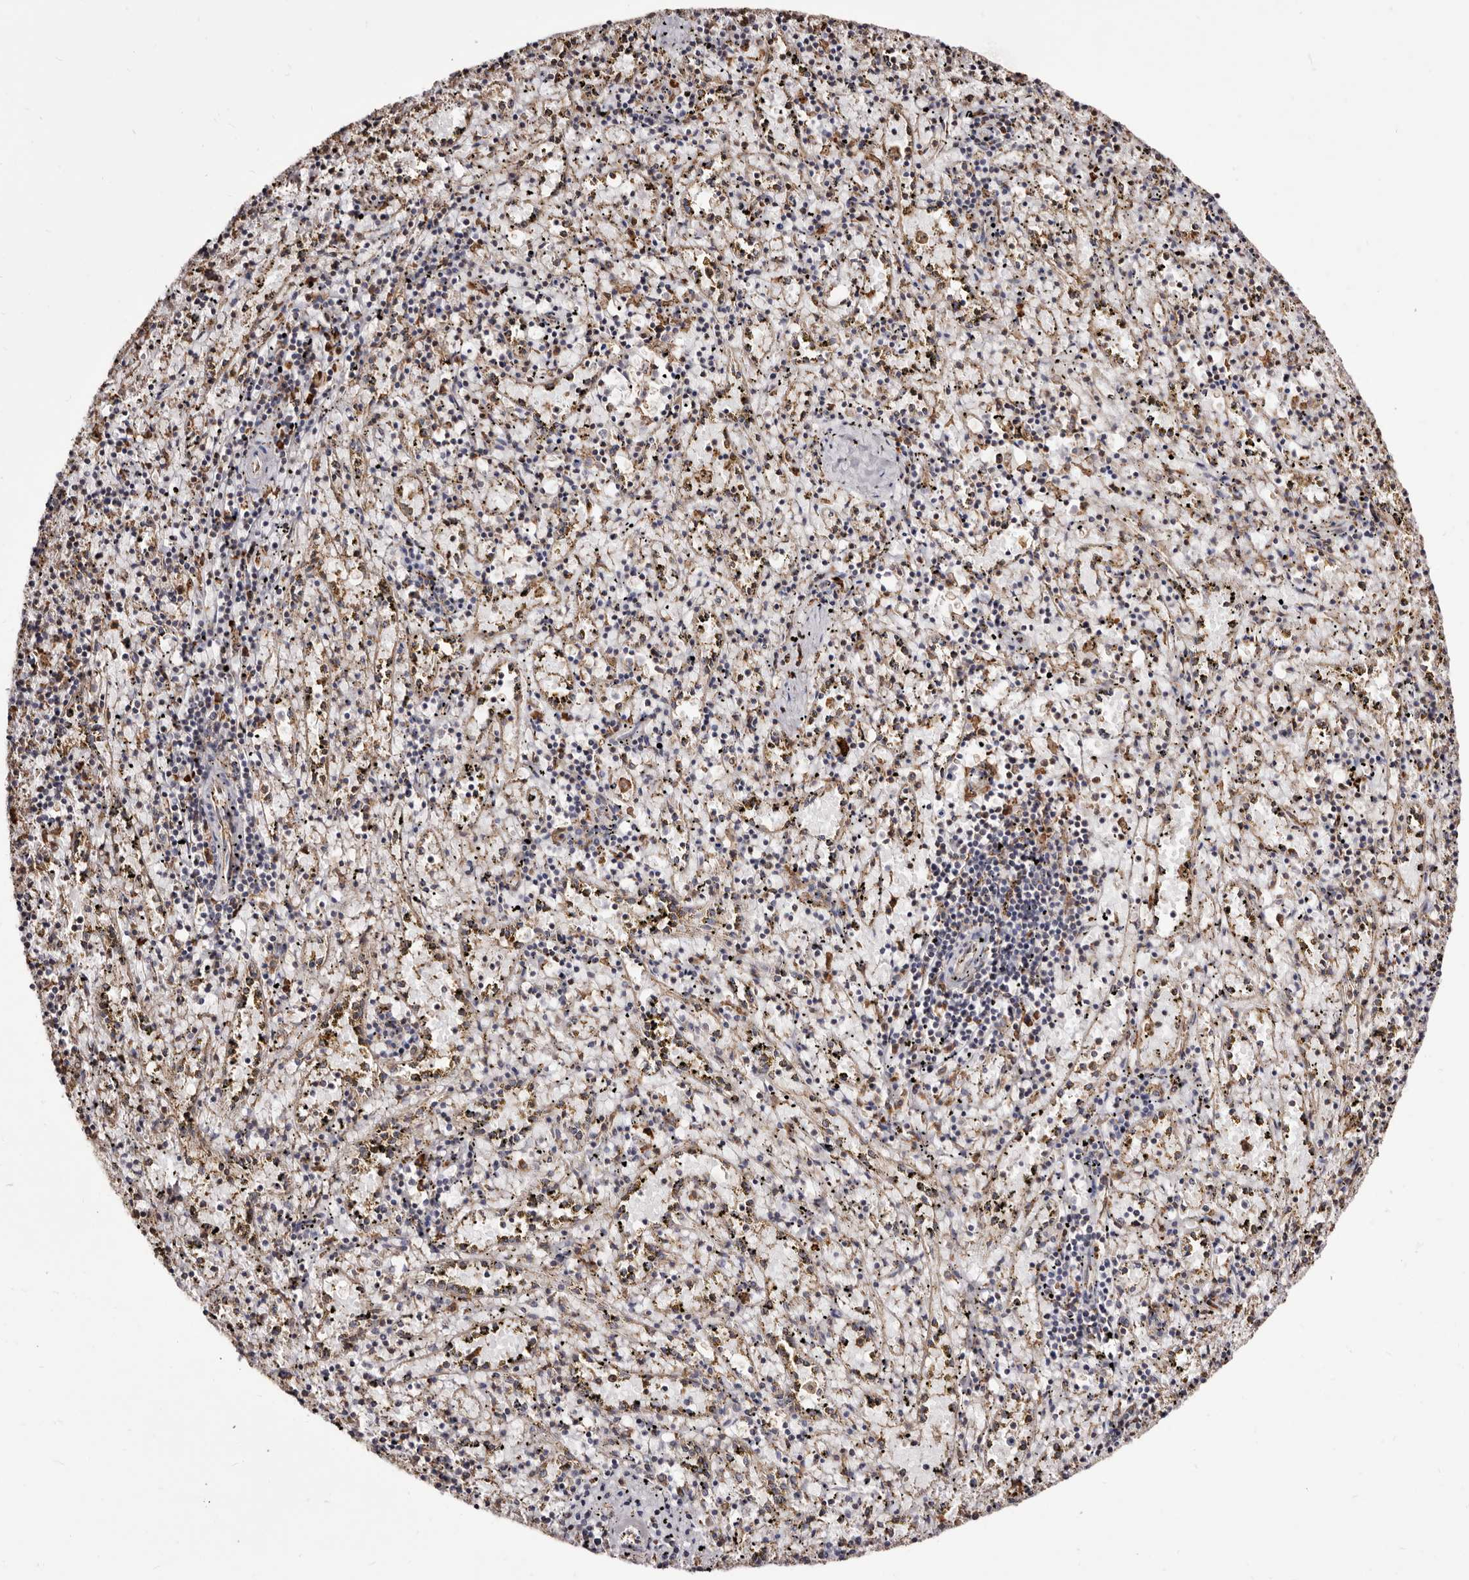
{"staining": {"intensity": "moderate", "quantity": "<25%", "location": "cytoplasmic/membranous"}, "tissue": "spleen", "cell_type": "Cells in red pulp", "image_type": "normal", "snomed": [{"axis": "morphology", "description": "Normal tissue, NOS"}, {"axis": "topography", "description": "Spleen"}], "caption": "About <25% of cells in red pulp in normal human spleen exhibit moderate cytoplasmic/membranous protein positivity as visualized by brown immunohistochemical staining.", "gene": "ACBD6", "patient": {"sex": "male", "age": 11}}